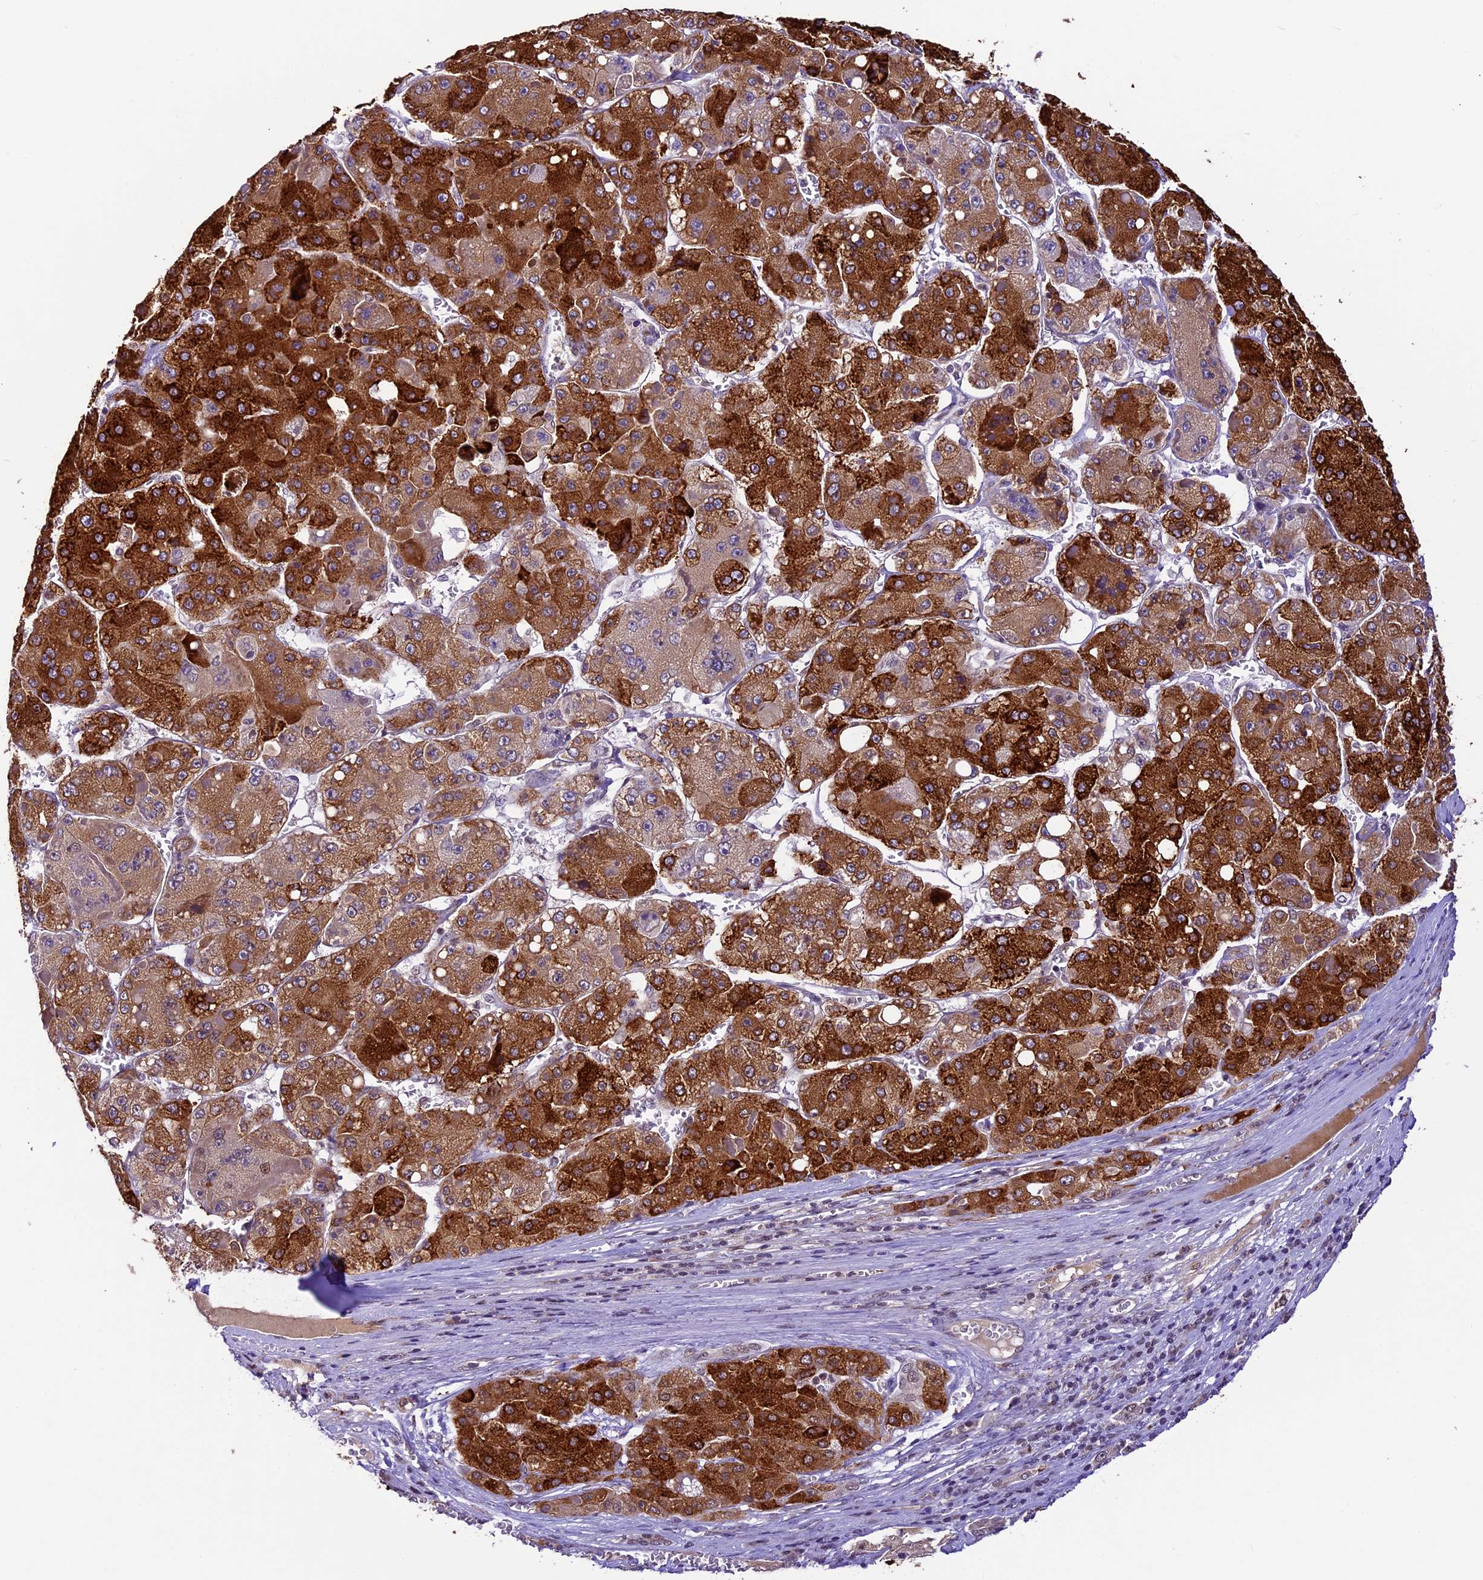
{"staining": {"intensity": "strong", "quantity": ">75%", "location": "cytoplasmic/membranous"}, "tissue": "liver cancer", "cell_type": "Tumor cells", "image_type": "cancer", "snomed": [{"axis": "morphology", "description": "Carcinoma, Hepatocellular, NOS"}, {"axis": "topography", "description": "Liver"}], "caption": "Brown immunohistochemical staining in human hepatocellular carcinoma (liver) exhibits strong cytoplasmic/membranous staining in approximately >75% of tumor cells.", "gene": "SHKBP1", "patient": {"sex": "female", "age": 73}}